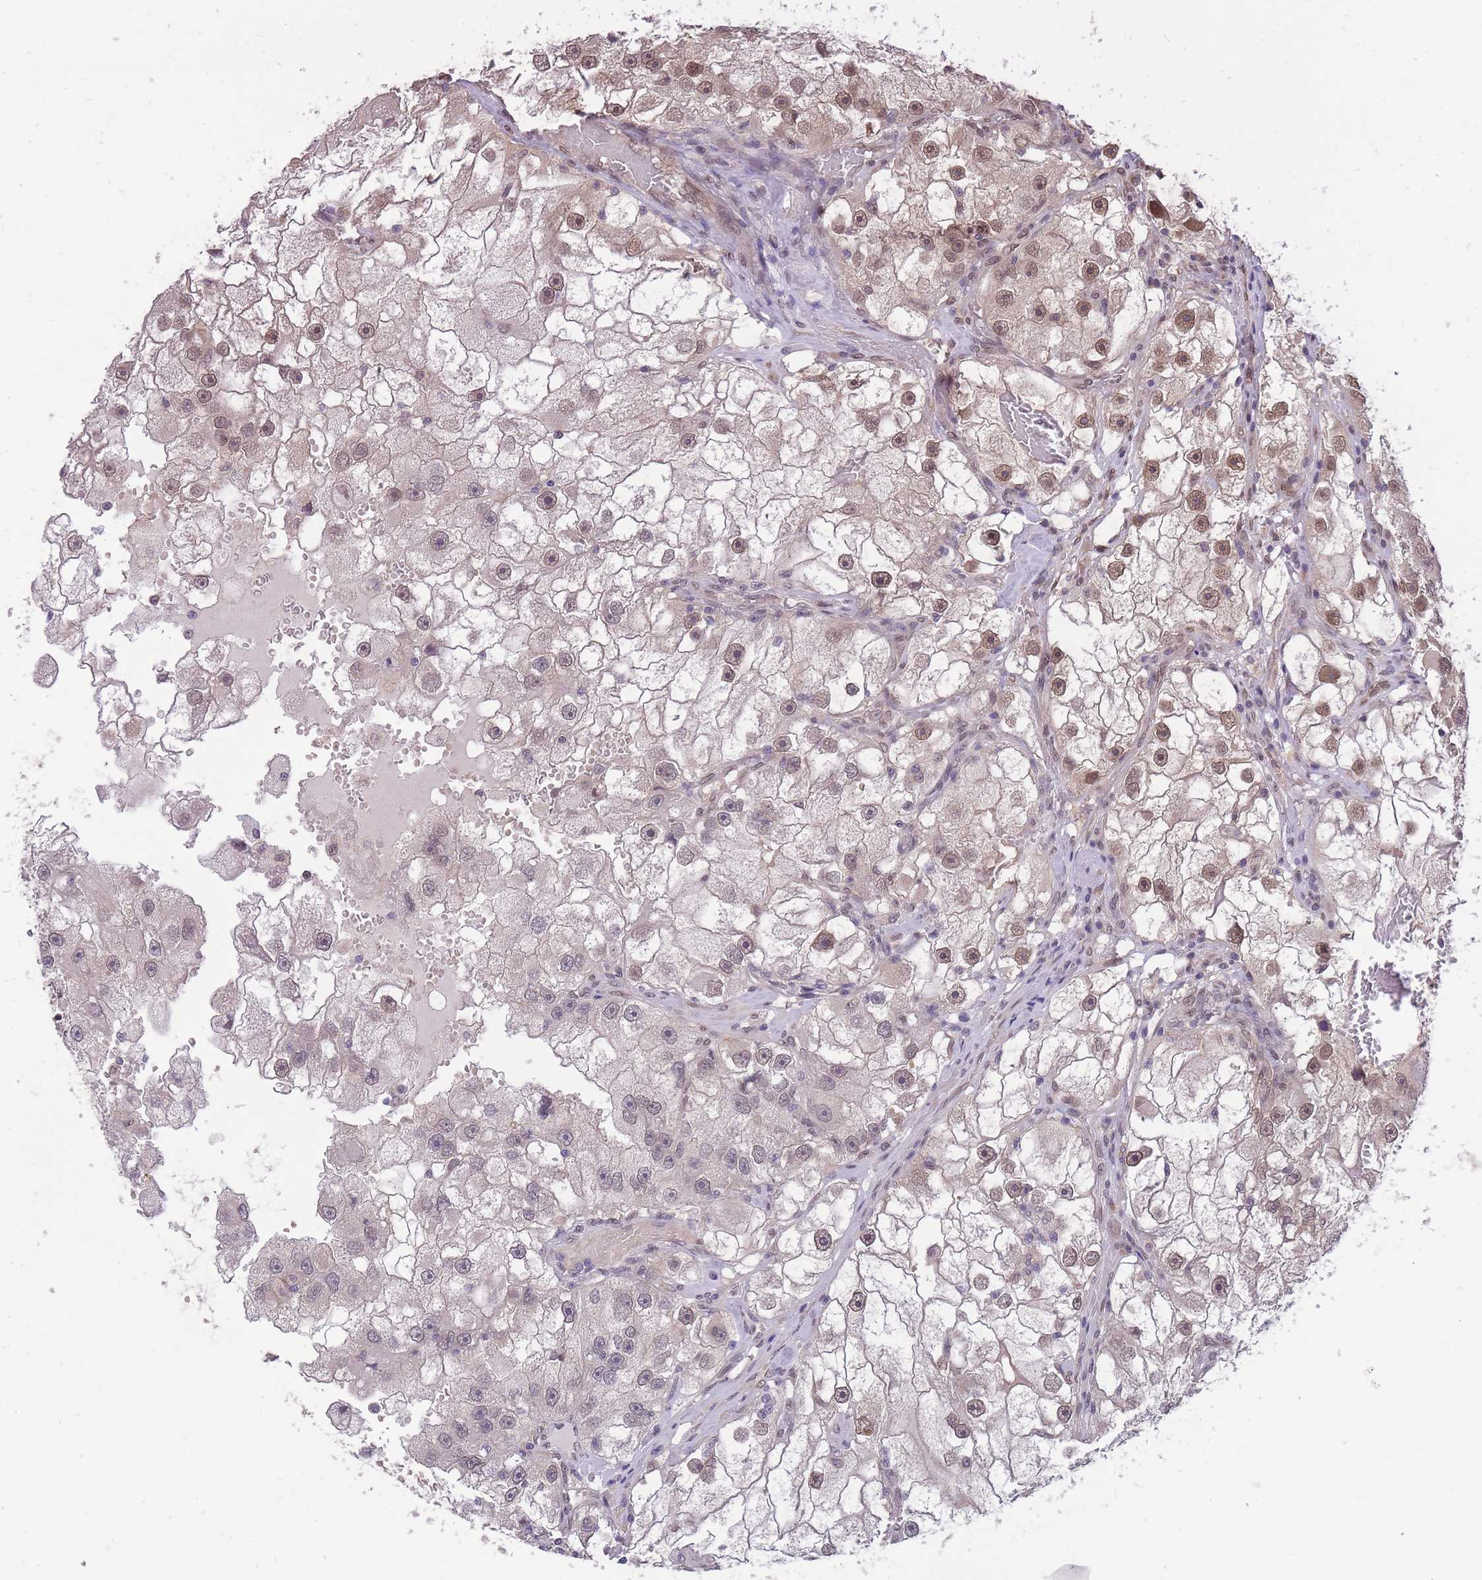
{"staining": {"intensity": "moderate", "quantity": "<25%", "location": "nuclear"}, "tissue": "renal cancer", "cell_type": "Tumor cells", "image_type": "cancer", "snomed": [{"axis": "morphology", "description": "Adenocarcinoma, NOS"}, {"axis": "topography", "description": "Kidney"}], "caption": "The immunohistochemical stain labels moderate nuclear positivity in tumor cells of renal adenocarcinoma tissue.", "gene": "CDIP1", "patient": {"sex": "male", "age": 63}}